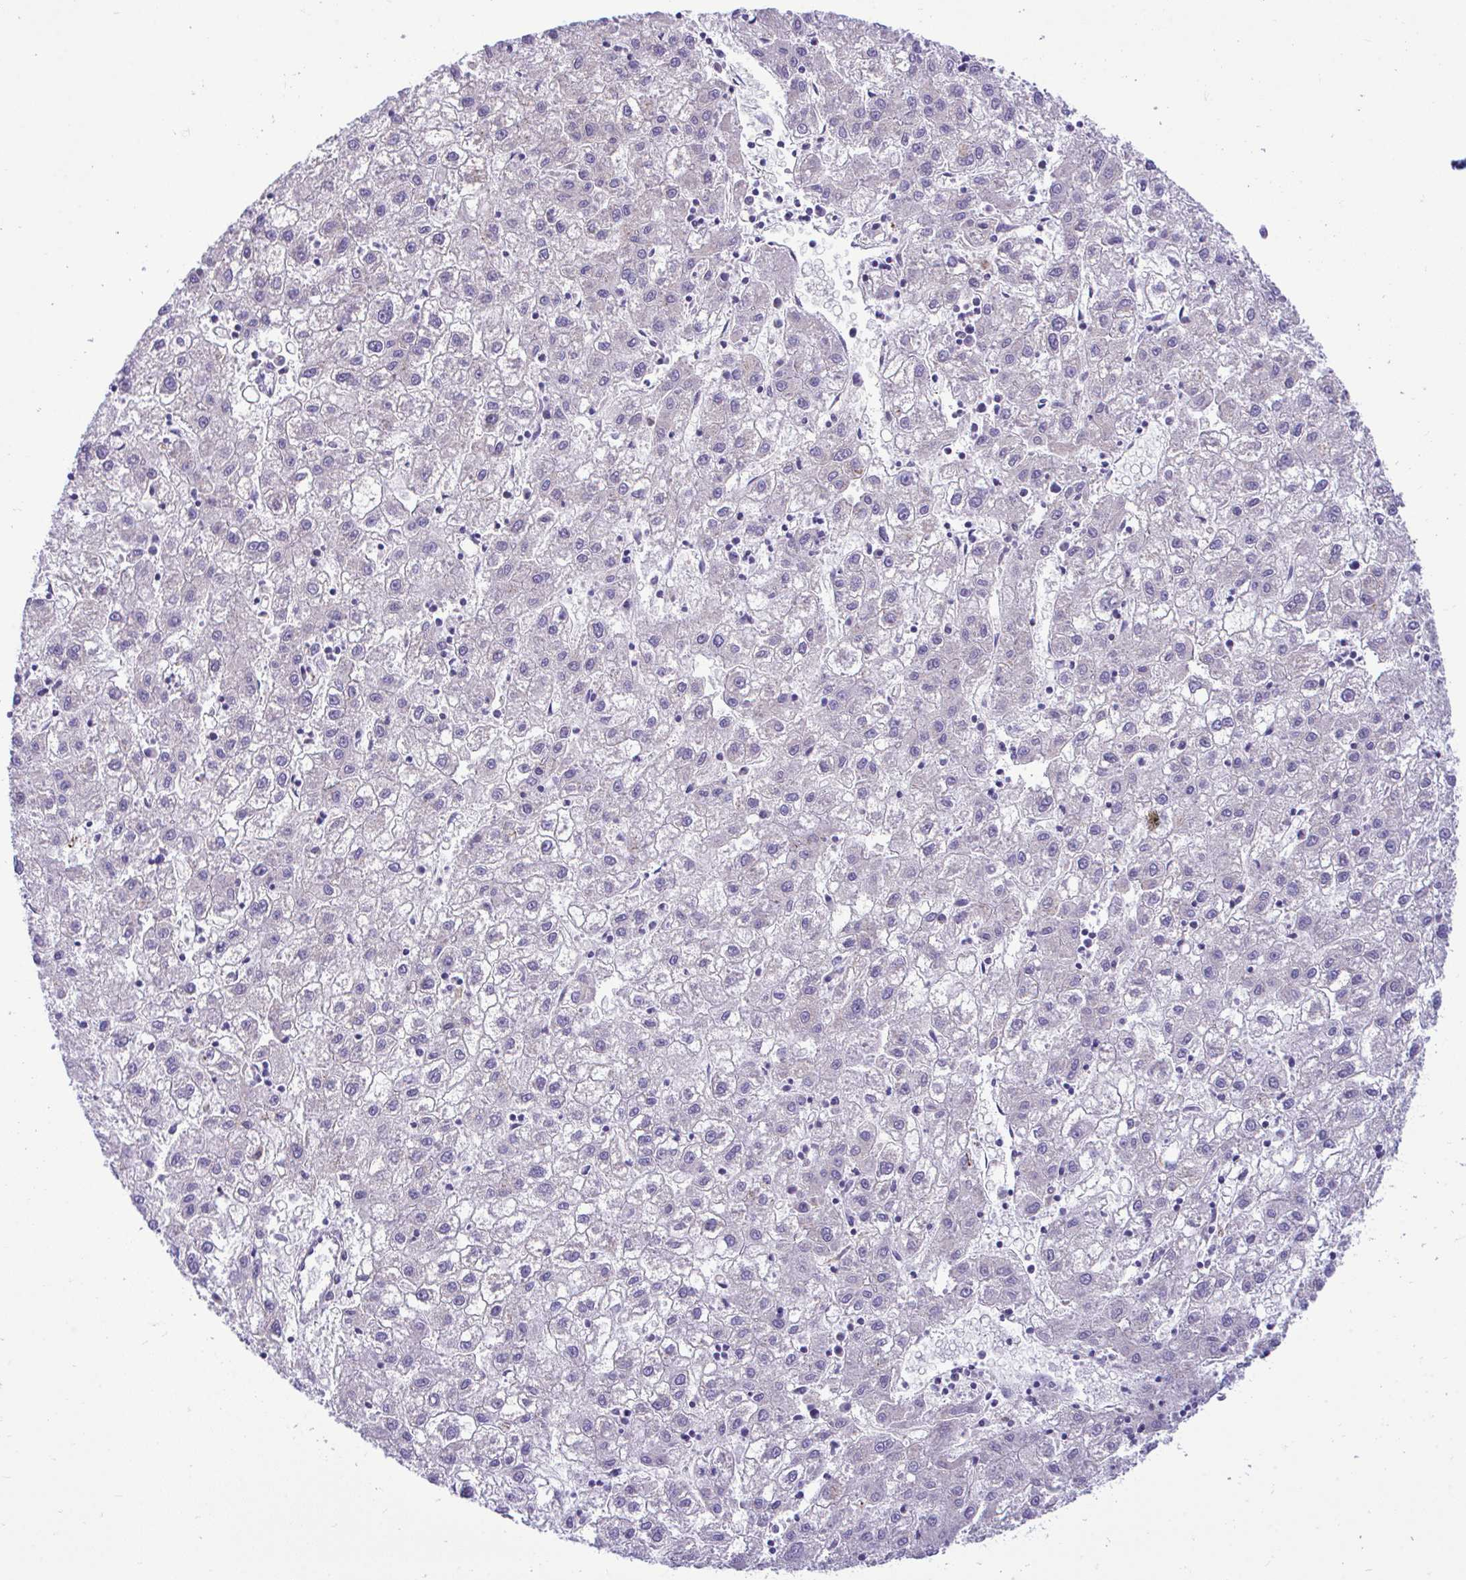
{"staining": {"intensity": "negative", "quantity": "none", "location": "none"}, "tissue": "liver cancer", "cell_type": "Tumor cells", "image_type": "cancer", "snomed": [{"axis": "morphology", "description": "Carcinoma, Hepatocellular, NOS"}, {"axis": "topography", "description": "Liver"}], "caption": "Tumor cells are negative for brown protein staining in liver cancer (hepatocellular carcinoma).", "gene": "MRPS16", "patient": {"sex": "male", "age": 72}}